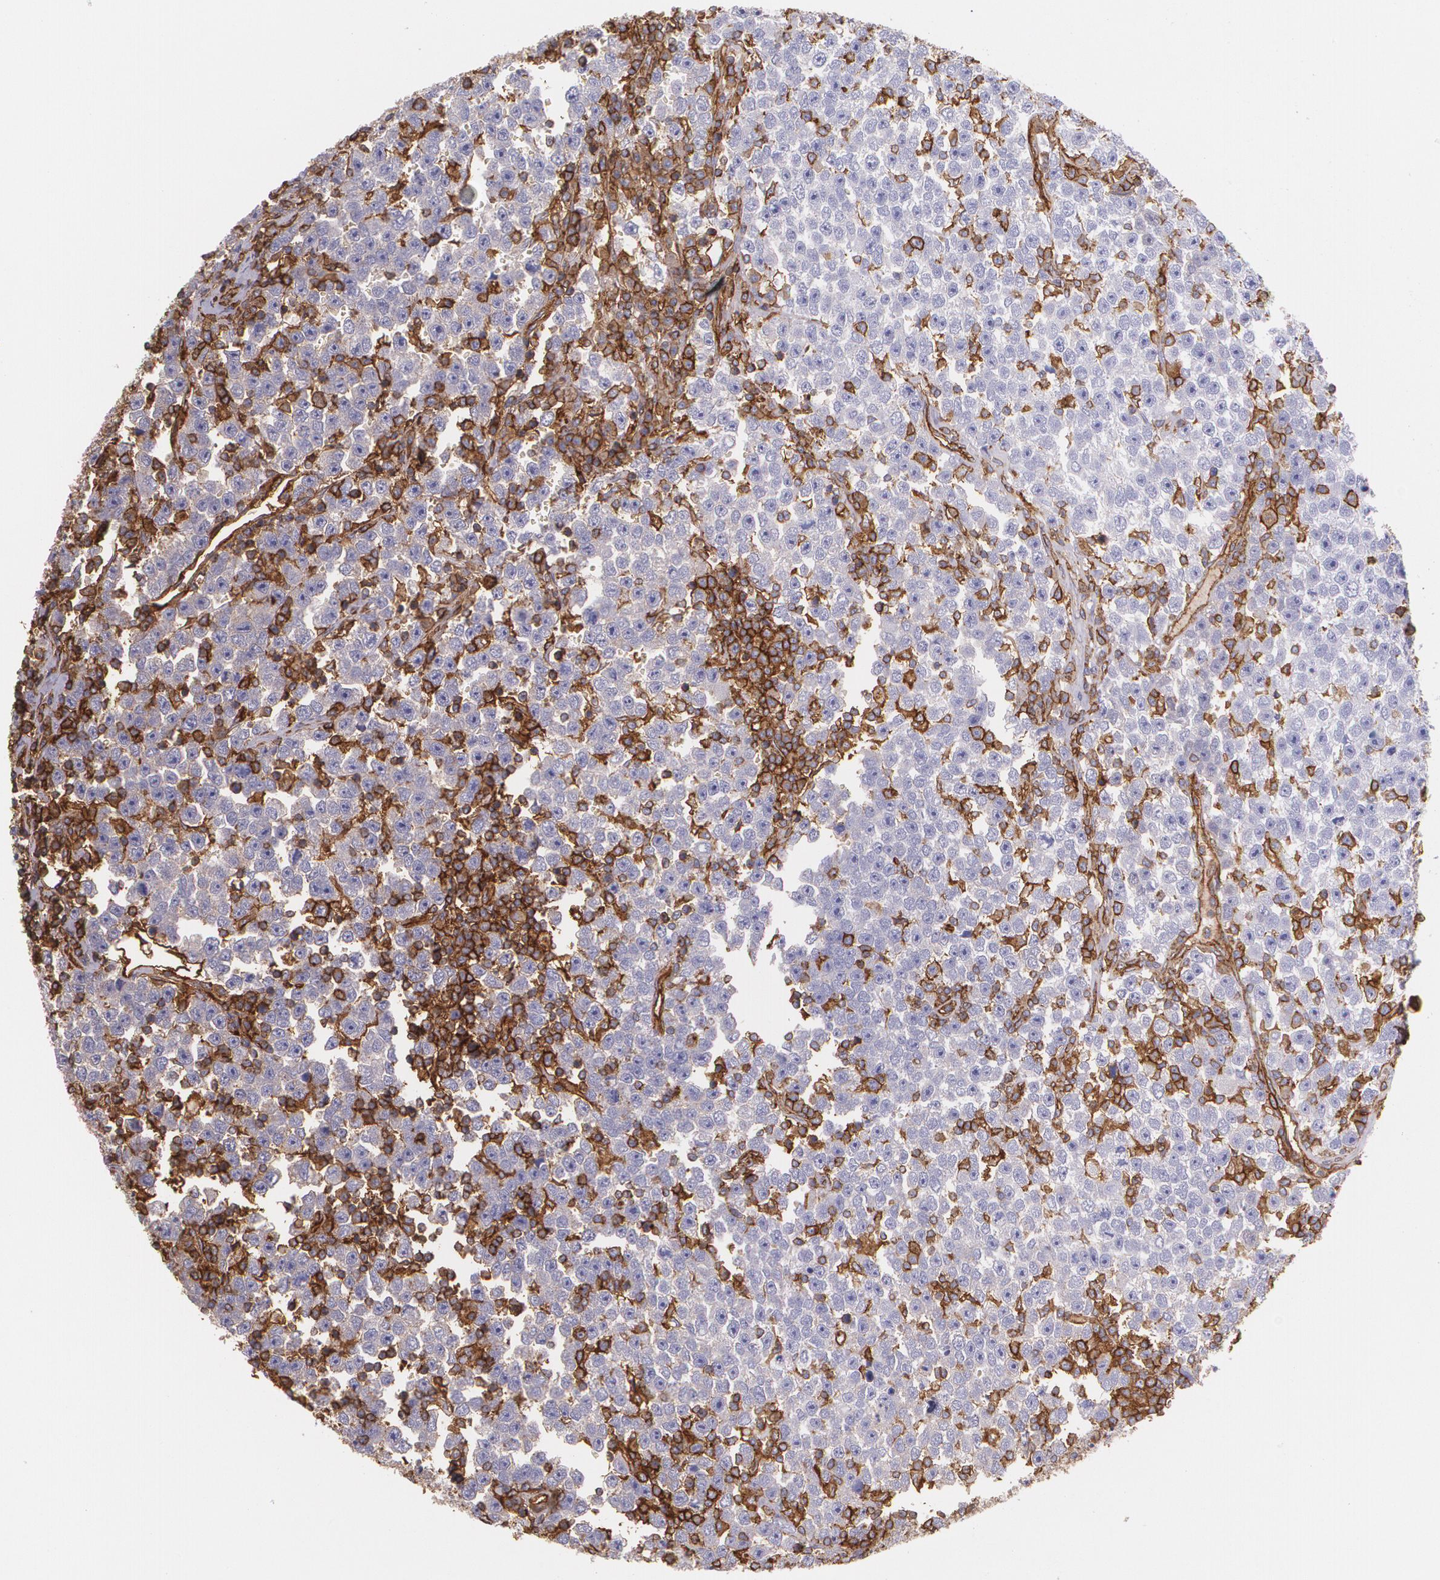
{"staining": {"intensity": "negative", "quantity": "none", "location": "none"}, "tissue": "testis cancer", "cell_type": "Tumor cells", "image_type": "cancer", "snomed": [{"axis": "morphology", "description": "Seminoma, NOS"}, {"axis": "topography", "description": "Testis"}], "caption": "DAB (3,3'-diaminobenzidine) immunohistochemical staining of testis seminoma shows no significant staining in tumor cells. (DAB IHC, high magnification).", "gene": "B2M", "patient": {"sex": "male", "age": 43}}